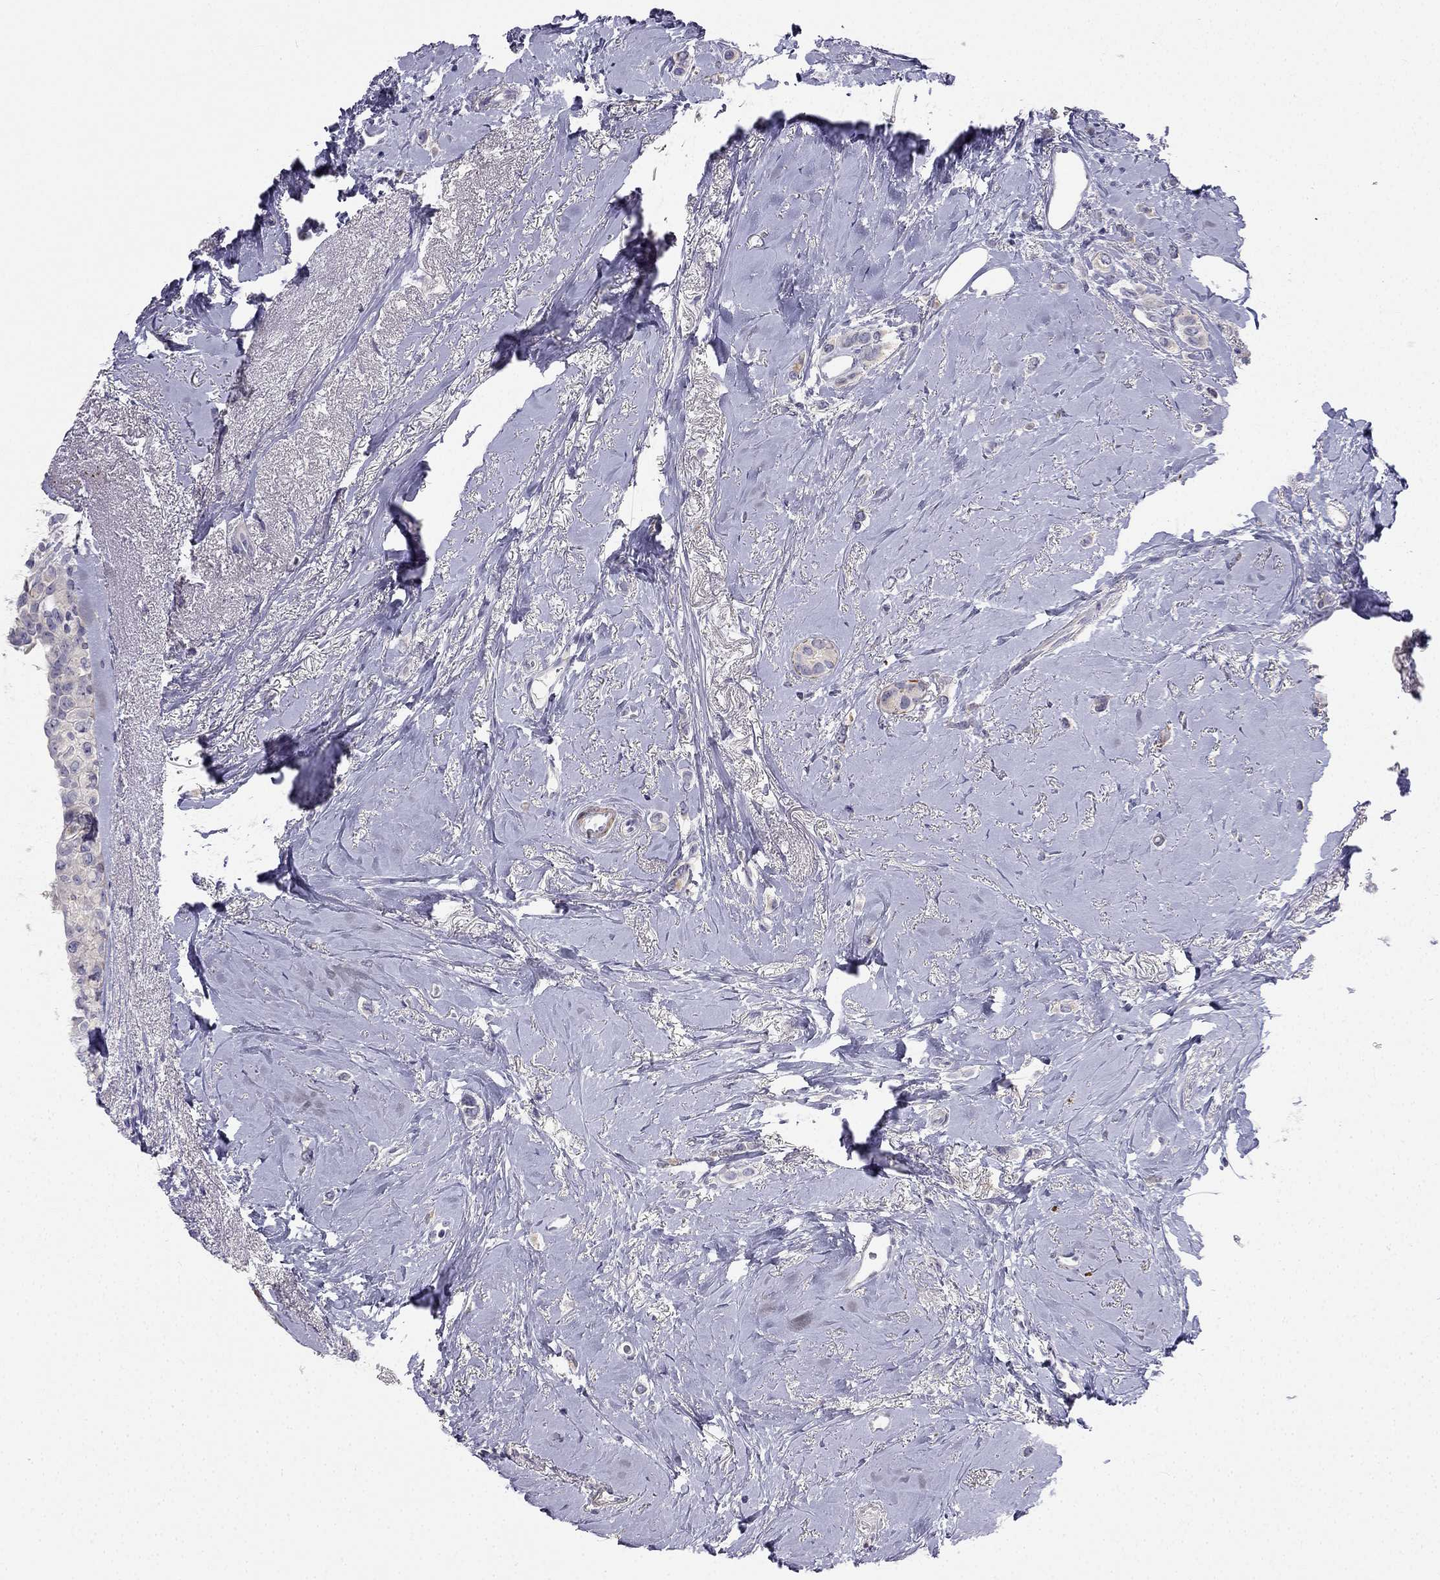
{"staining": {"intensity": "weak", "quantity": "25%-75%", "location": "cytoplasmic/membranous"}, "tissue": "breast cancer", "cell_type": "Tumor cells", "image_type": "cancer", "snomed": [{"axis": "morphology", "description": "Lobular carcinoma"}, {"axis": "topography", "description": "Breast"}], "caption": "A brown stain highlights weak cytoplasmic/membranous staining of a protein in human breast cancer tumor cells.", "gene": "C16orf89", "patient": {"sex": "female", "age": 66}}